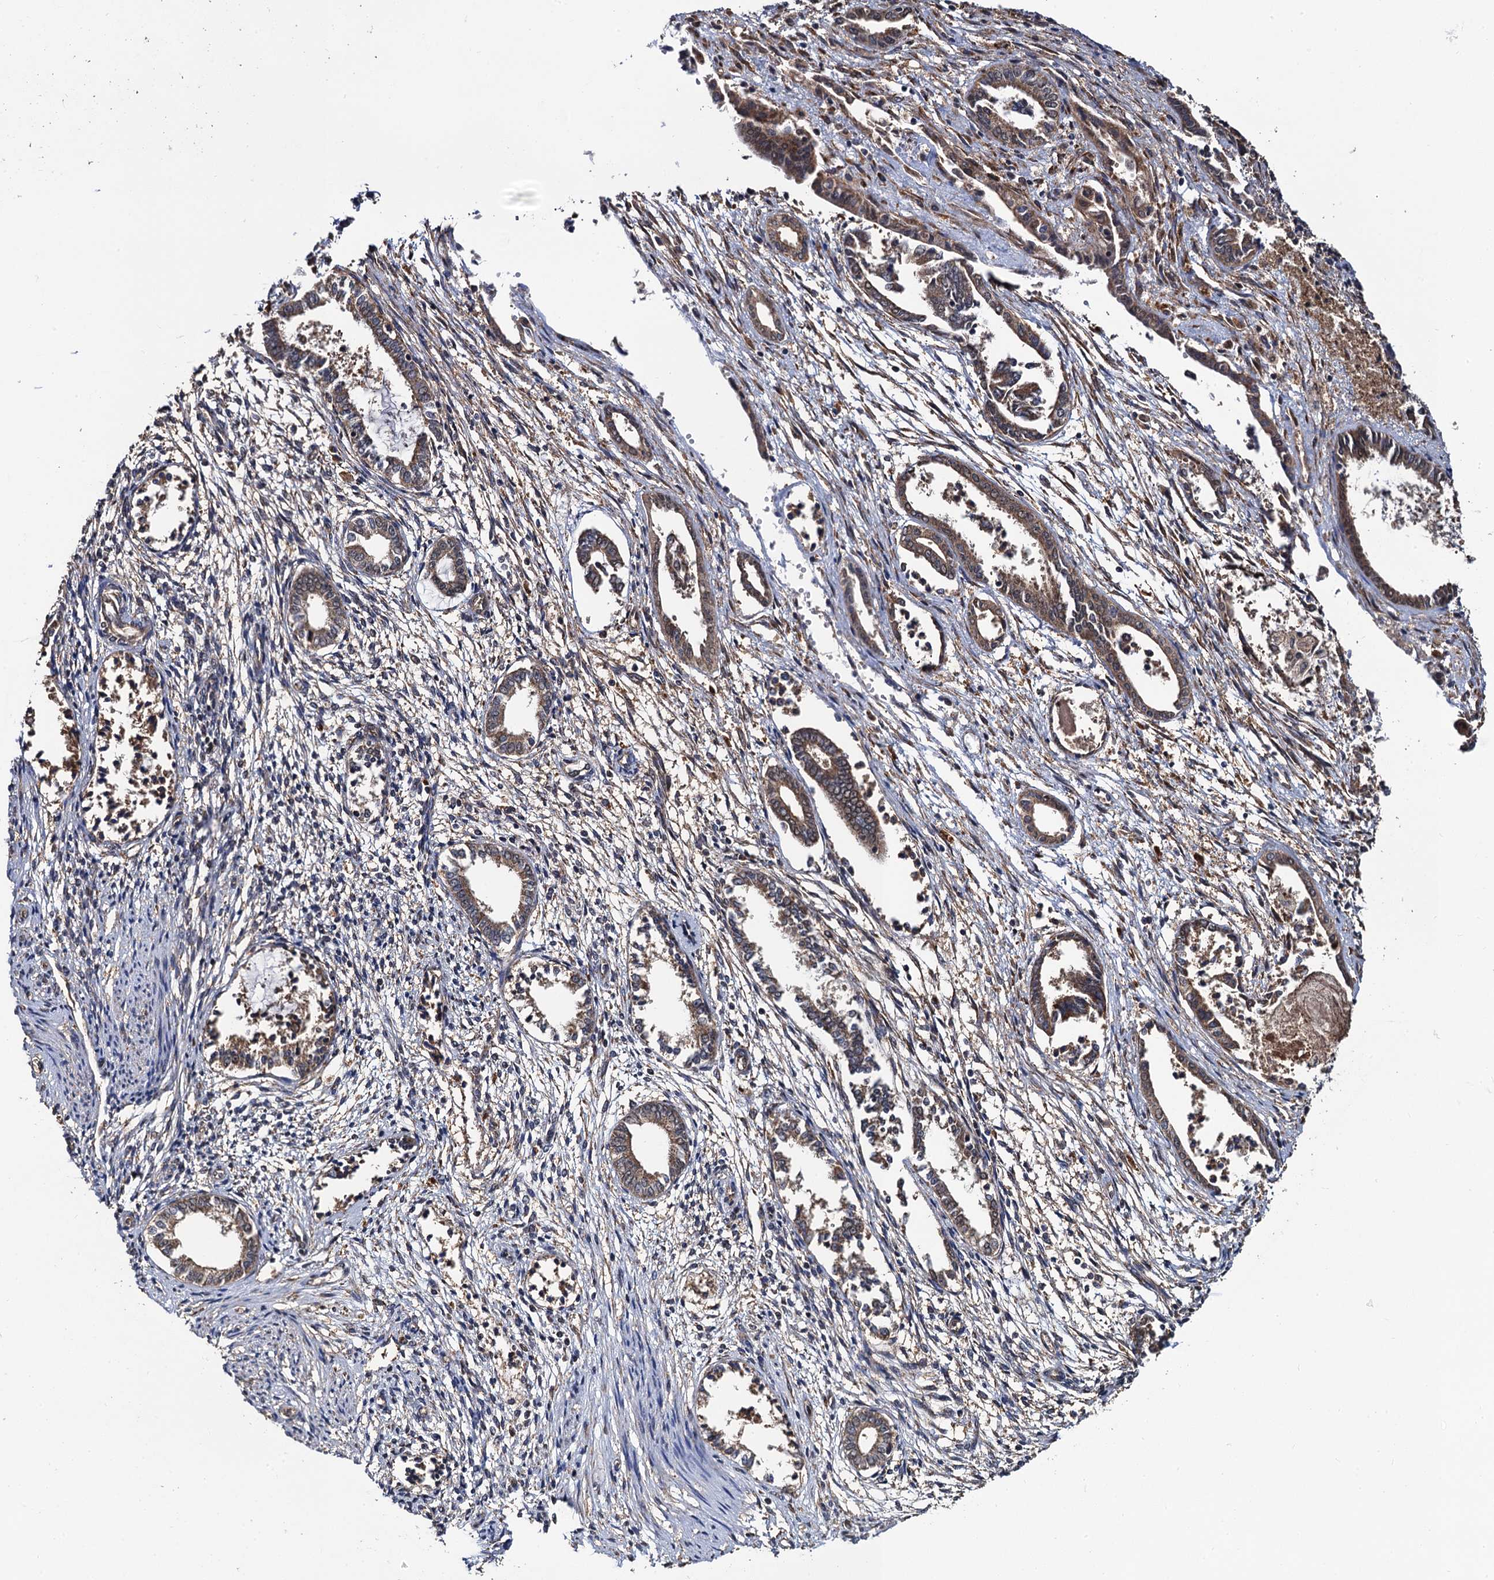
{"staining": {"intensity": "negative", "quantity": "none", "location": "none"}, "tissue": "endometrium", "cell_type": "Cells in endometrial stroma", "image_type": "normal", "snomed": [{"axis": "morphology", "description": "Normal tissue, NOS"}, {"axis": "topography", "description": "Endometrium"}], "caption": "DAB immunohistochemical staining of normal human endometrium demonstrates no significant positivity in cells in endometrial stroma. (DAB (3,3'-diaminobenzidine) IHC with hematoxylin counter stain).", "gene": "MIER2", "patient": {"sex": "female", "age": 56}}